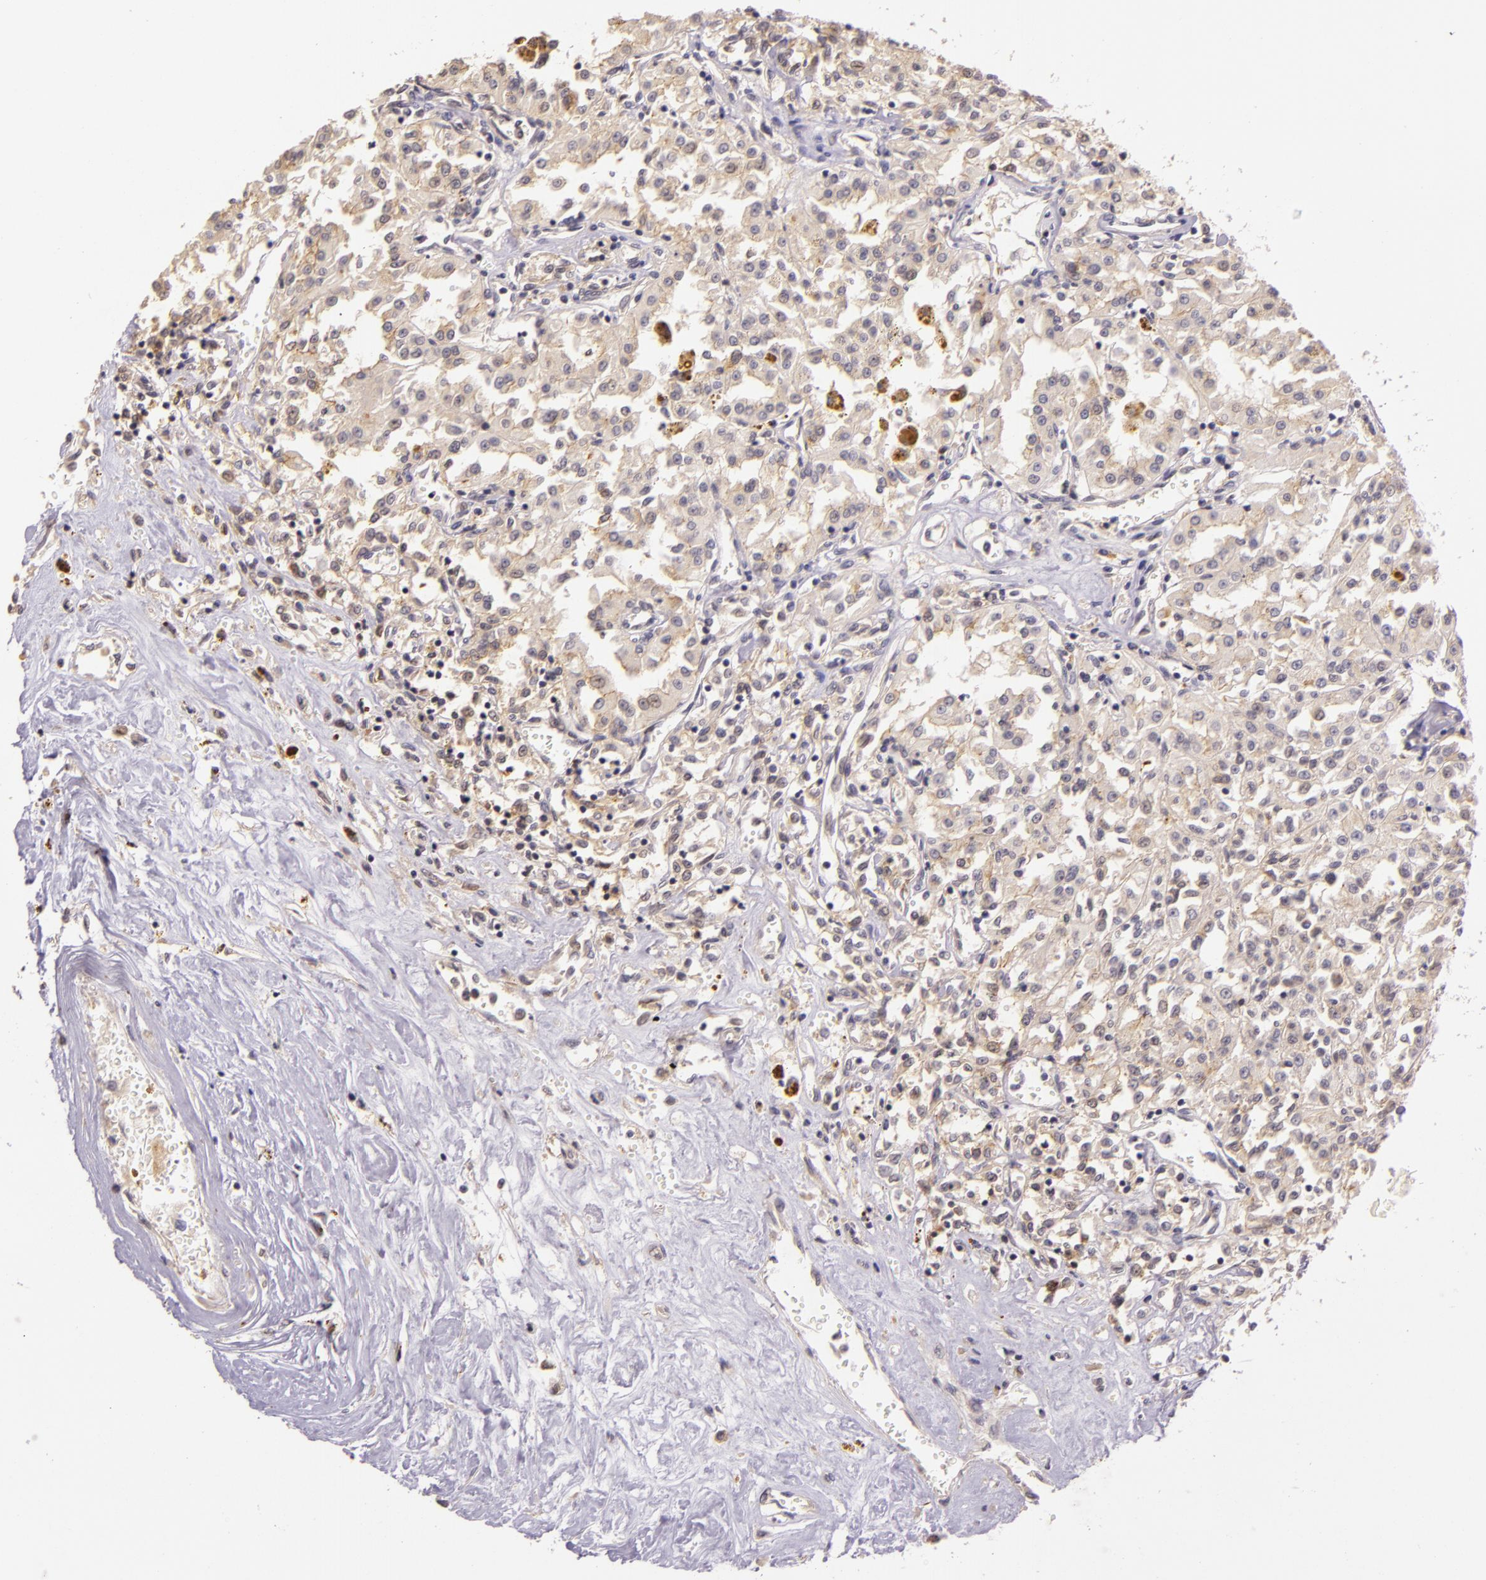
{"staining": {"intensity": "weak", "quantity": "25%-75%", "location": "cytoplasmic/membranous"}, "tissue": "renal cancer", "cell_type": "Tumor cells", "image_type": "cancer", "snomed": [{"axis": "morphology", "description": "Adenocarcinoma, NOS"}, {"axis": "topography", "description": "Kidney"}], "caption": "High-magnification brightfield microscopy of adenocarcinoma (renal) stained with DAB (3,3'-diaminobenzidine) (brown) and counterstained with hematoxylin (blue). tumor cells exhibit weak cytoplasmic/membranous positivity is appreciated in approximately25%-75% of cells.", "gene": "ARMH4", "patient": {"sex": "male", "age": 78}}